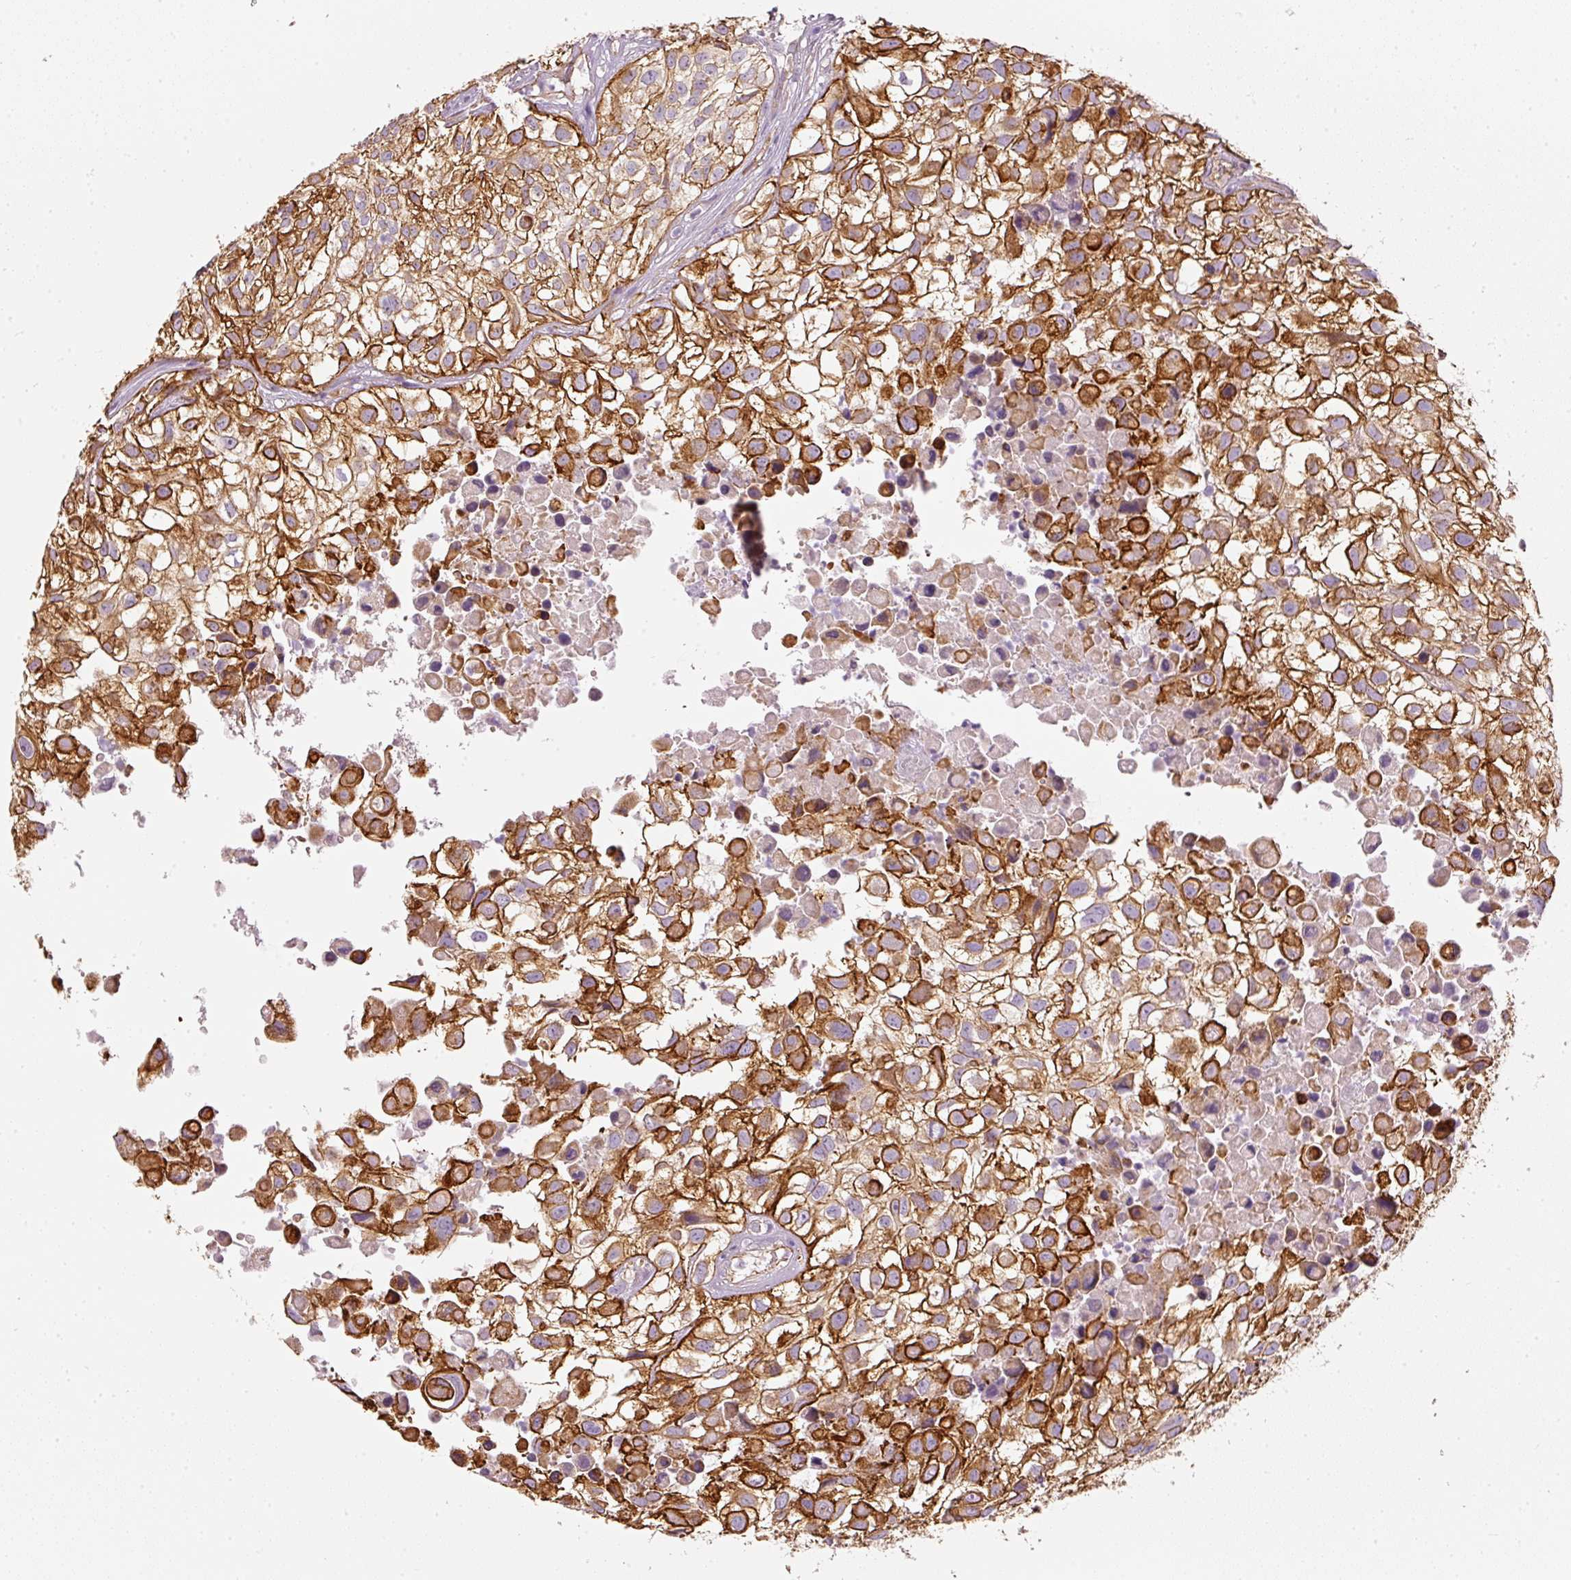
{"staining": {"intensity": "strong", "quantity": ">75%", "location": "cytoplasmic/membranous"}, "tissue": "urothelial cancer", "cell_type": "Tumor cells", "image_type": "cancer", "snomed": [{"axis": "morphology", "description": "Urothelial carcinoma, High grade"}, {"axis": "topography", "description": "Urinary bladder"}], "caption": "A brown stain labels strong cytoplasmic/membranous positivity of a protein in human high-grade urothelial carcinoma tumor cells. The protein is shown in brown color, while the nuclei are stained blue.", "gene": "OSR2", "patient": {"sex": "male", "age": 56}}